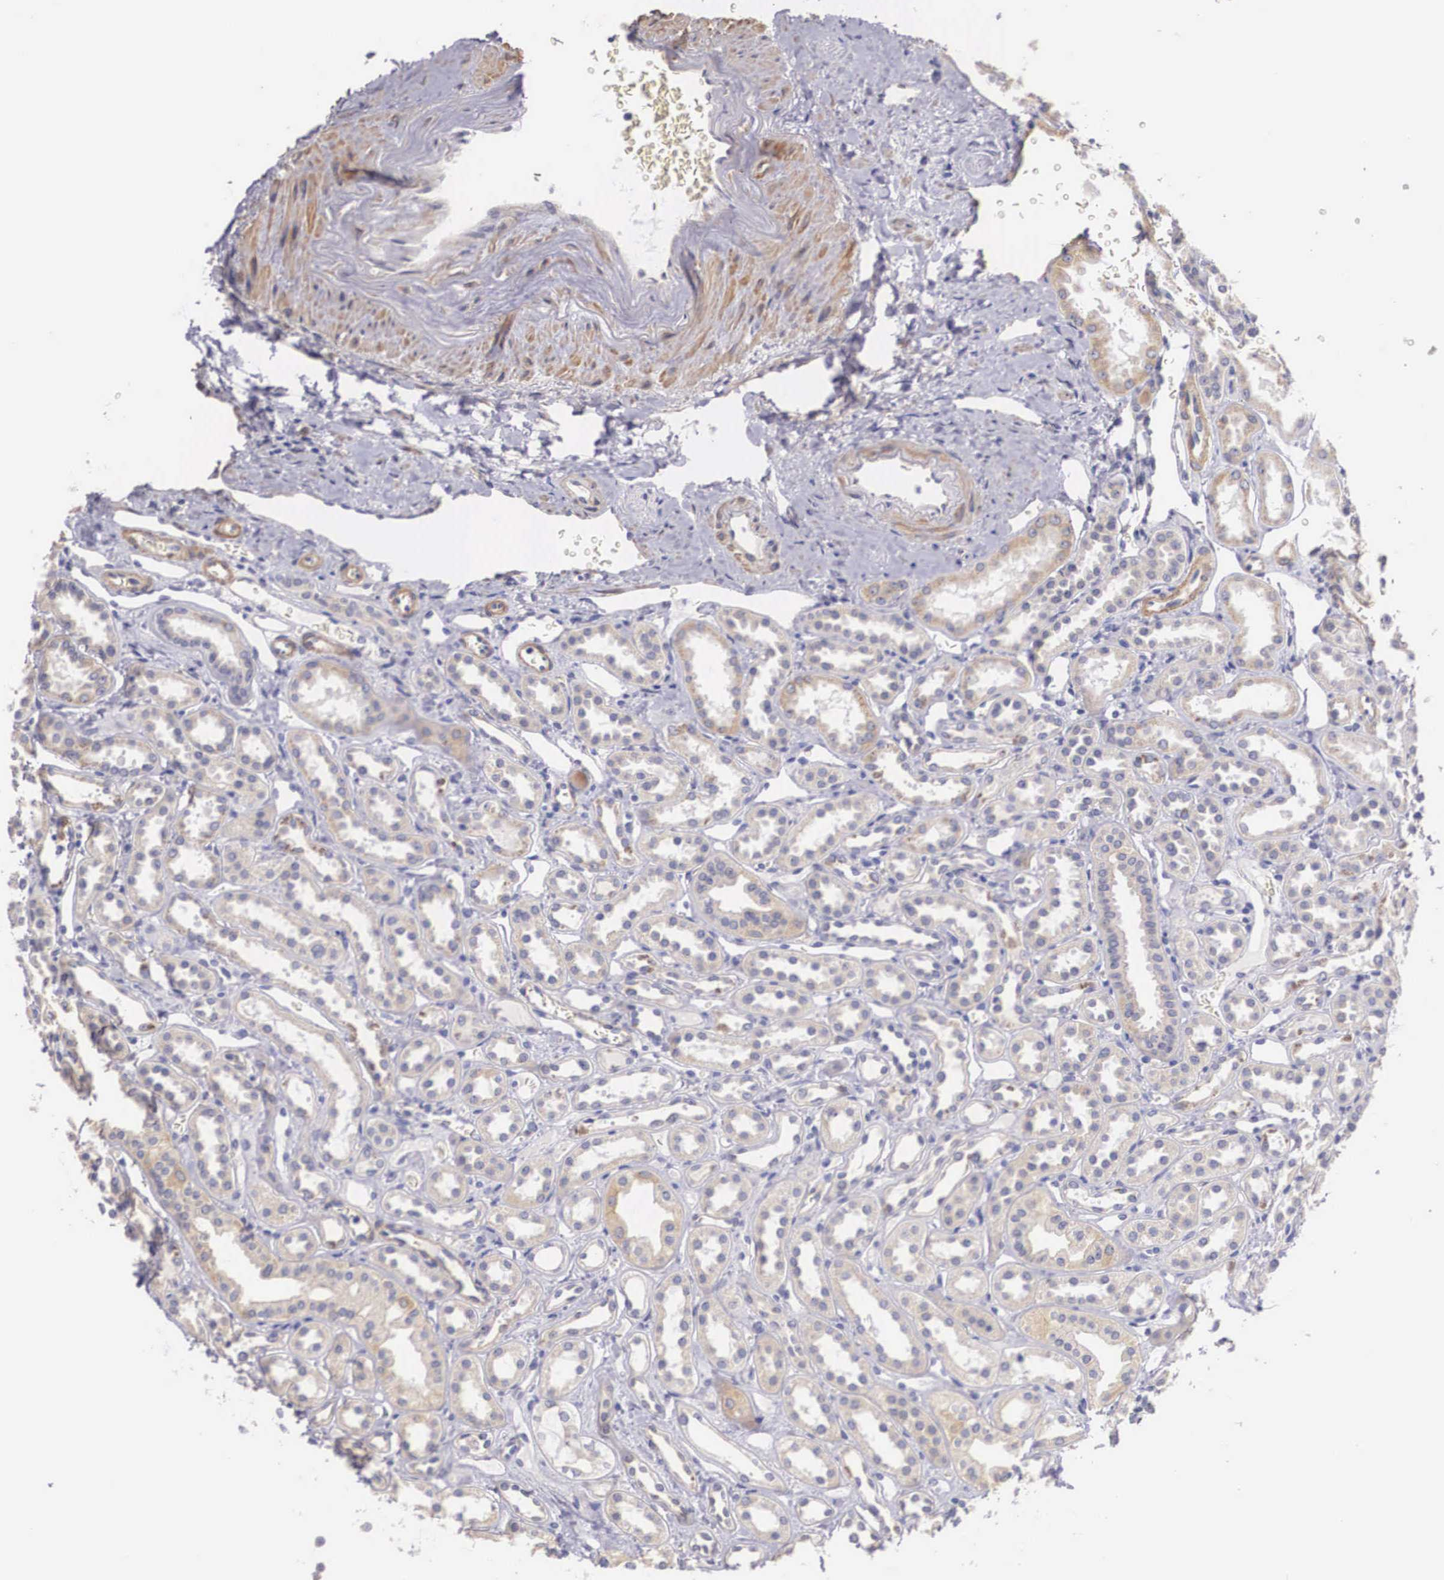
{"staining": {"intensity": "negative", "quantity": "none", "location": "none"}, "tissue": "kidney", "cell_type": "Cells in glomeruli", "image_type": "normal", "snomed": [{"axis": "morphology", "description": "Normal tissue, NOS"}, {"axis": "topography", "description": "Kidney"}], "caption": "Immunohistochemistry (IHC) of benign human kidney exhibits no staining in cells in glomeruli.", "gene": "ENOX2", "patient": {"sex": "female", "age": 52}}